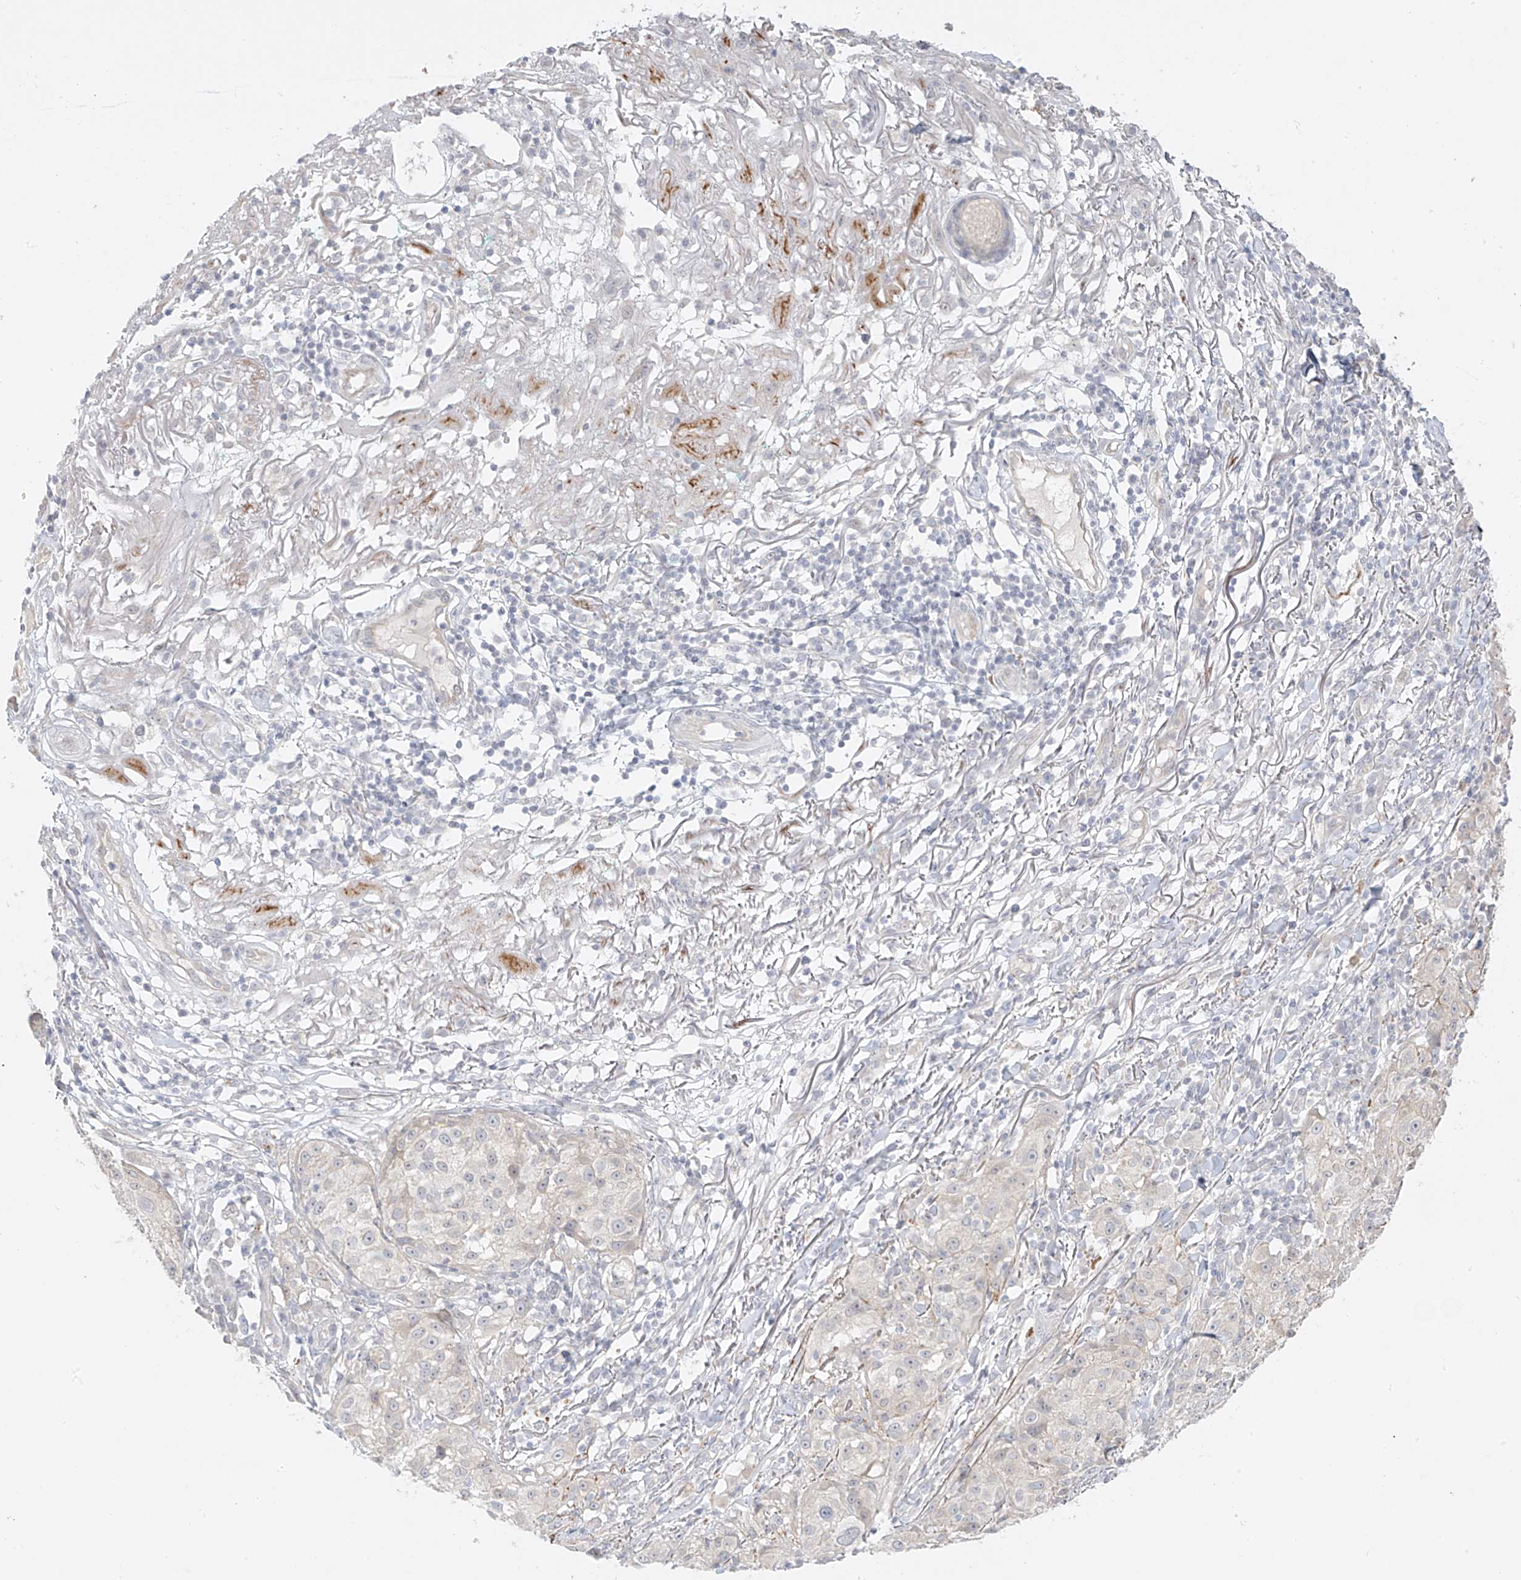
{"staining": {"intensity": "negative", "quantity": "none", "location": "none"}, "tissue": "melanoma", "cell_type": "Tumor cells", "image_type": "cancer", "snomed": [{"axis": "morphology", "description": "Necrosis, NOS"}, {"axis": "morphology", "description": "Malignant melanoma, NOS"}, {"axis": "topography", "description": "Skin"}], "caption": "A high-resolution histopathology image shows IHC staining of melanoma, which exhibits no significant staining in tumor cells. (Stains: DAB immunohistochemistry (IHC) with hematoxylin counter stain, Microscopy: brightfield microscopy at high magnification).", "gene": "DCDC2", "patient": {"sex": "female", "age": 87}}